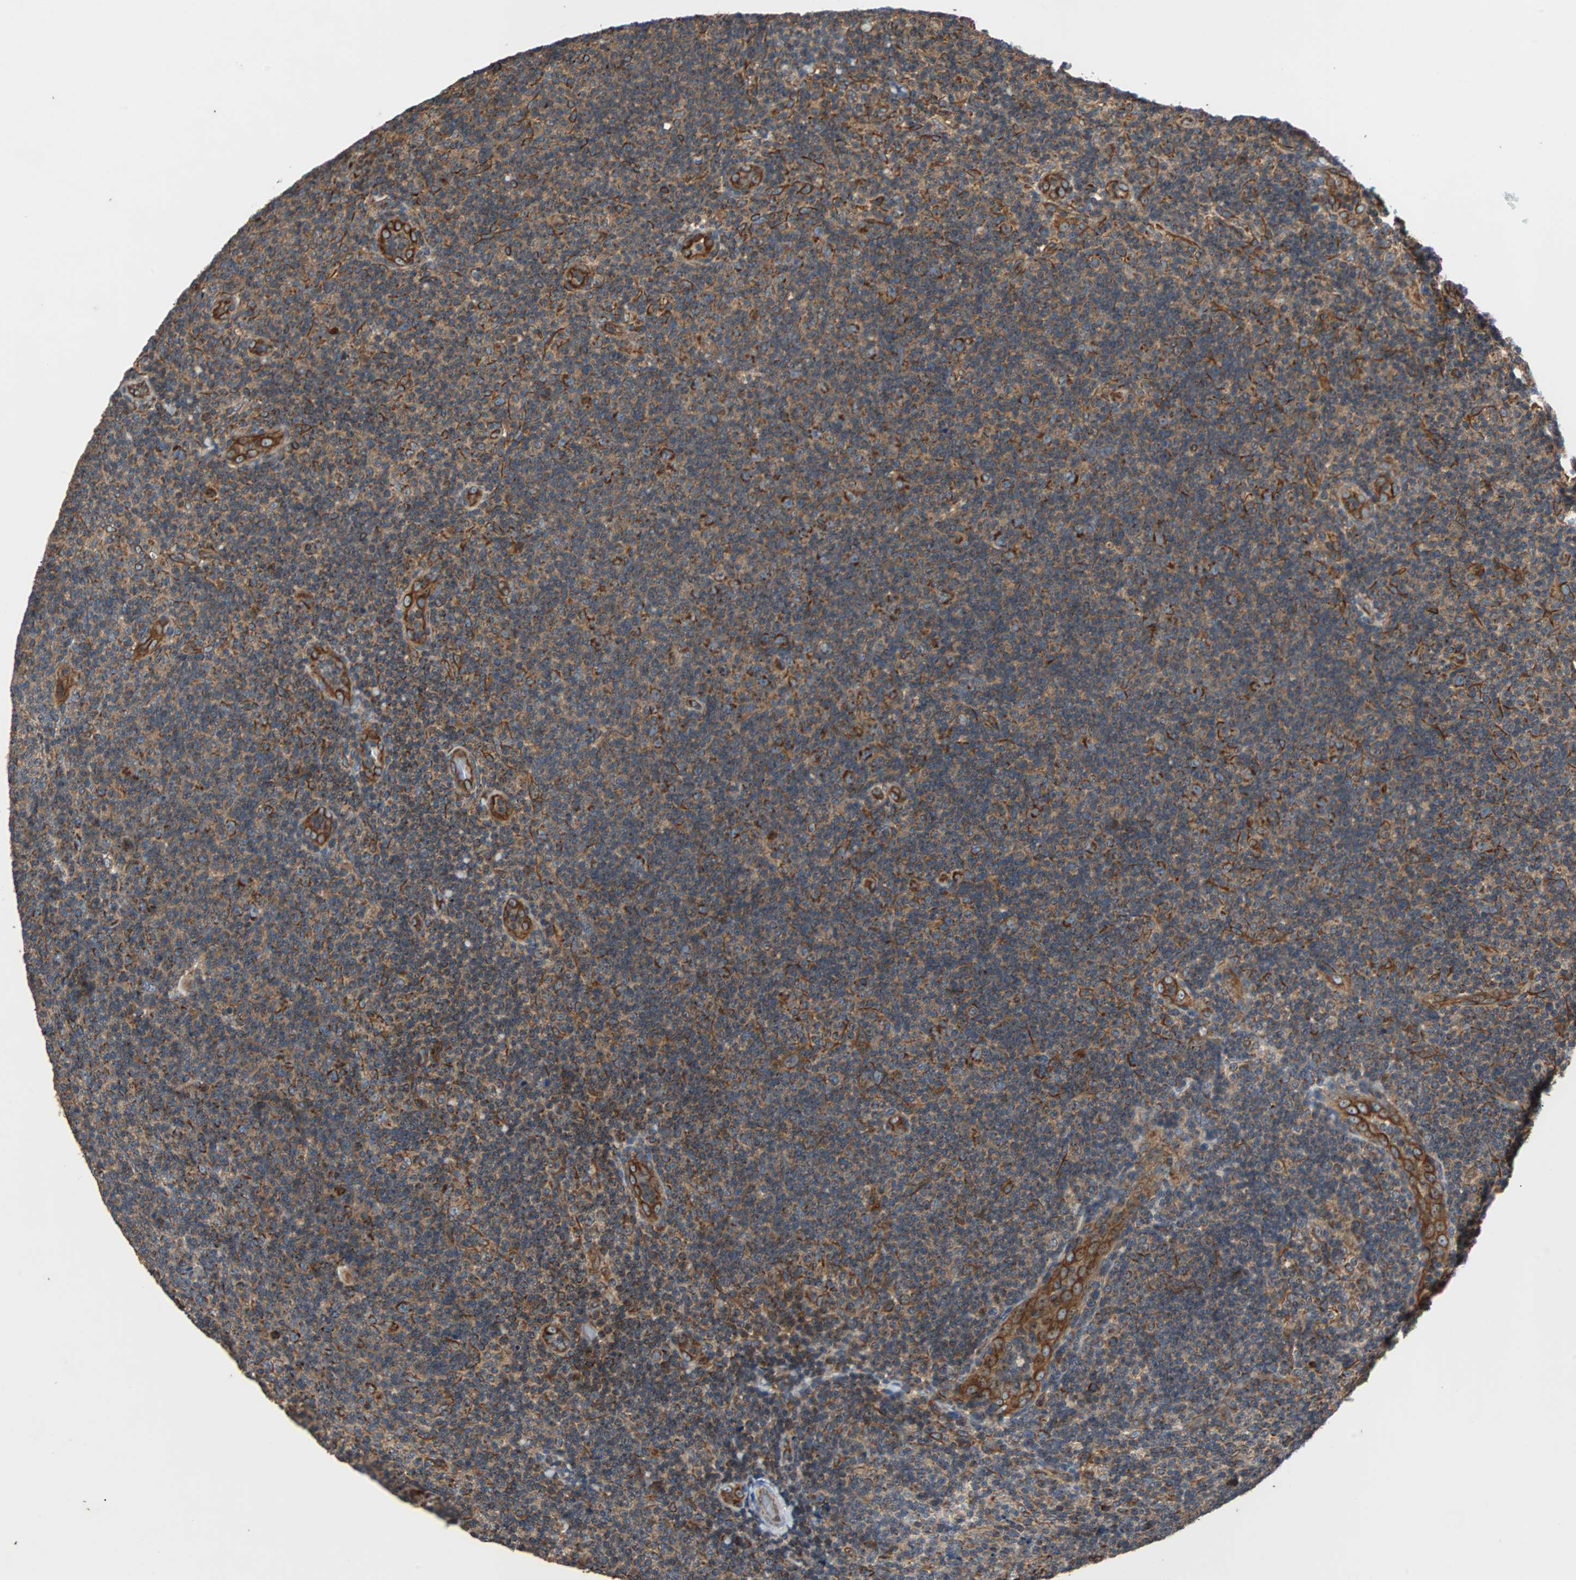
{"staining": {"intensity": "moderate", "quantity": ">75%", "location": "cytoplasmic/membranous"}, "tissue": "lymphoma", "cell_type": "Tumor cells", "image_type": "cancer", "snomed": [{"axis": "morphology", "description": "Malignant lymphoma, non-Hodgkin's type, Low grade"}, {"axis": "topography", "description": "Lymph node"}], "caption": "Protein staining reveals moderate cytoplasmic/membranous positivity in about >75% of tumor cells in lymphoma.", "gene": "ACTR3", "patient": {"sex": "male", "age": 83}}